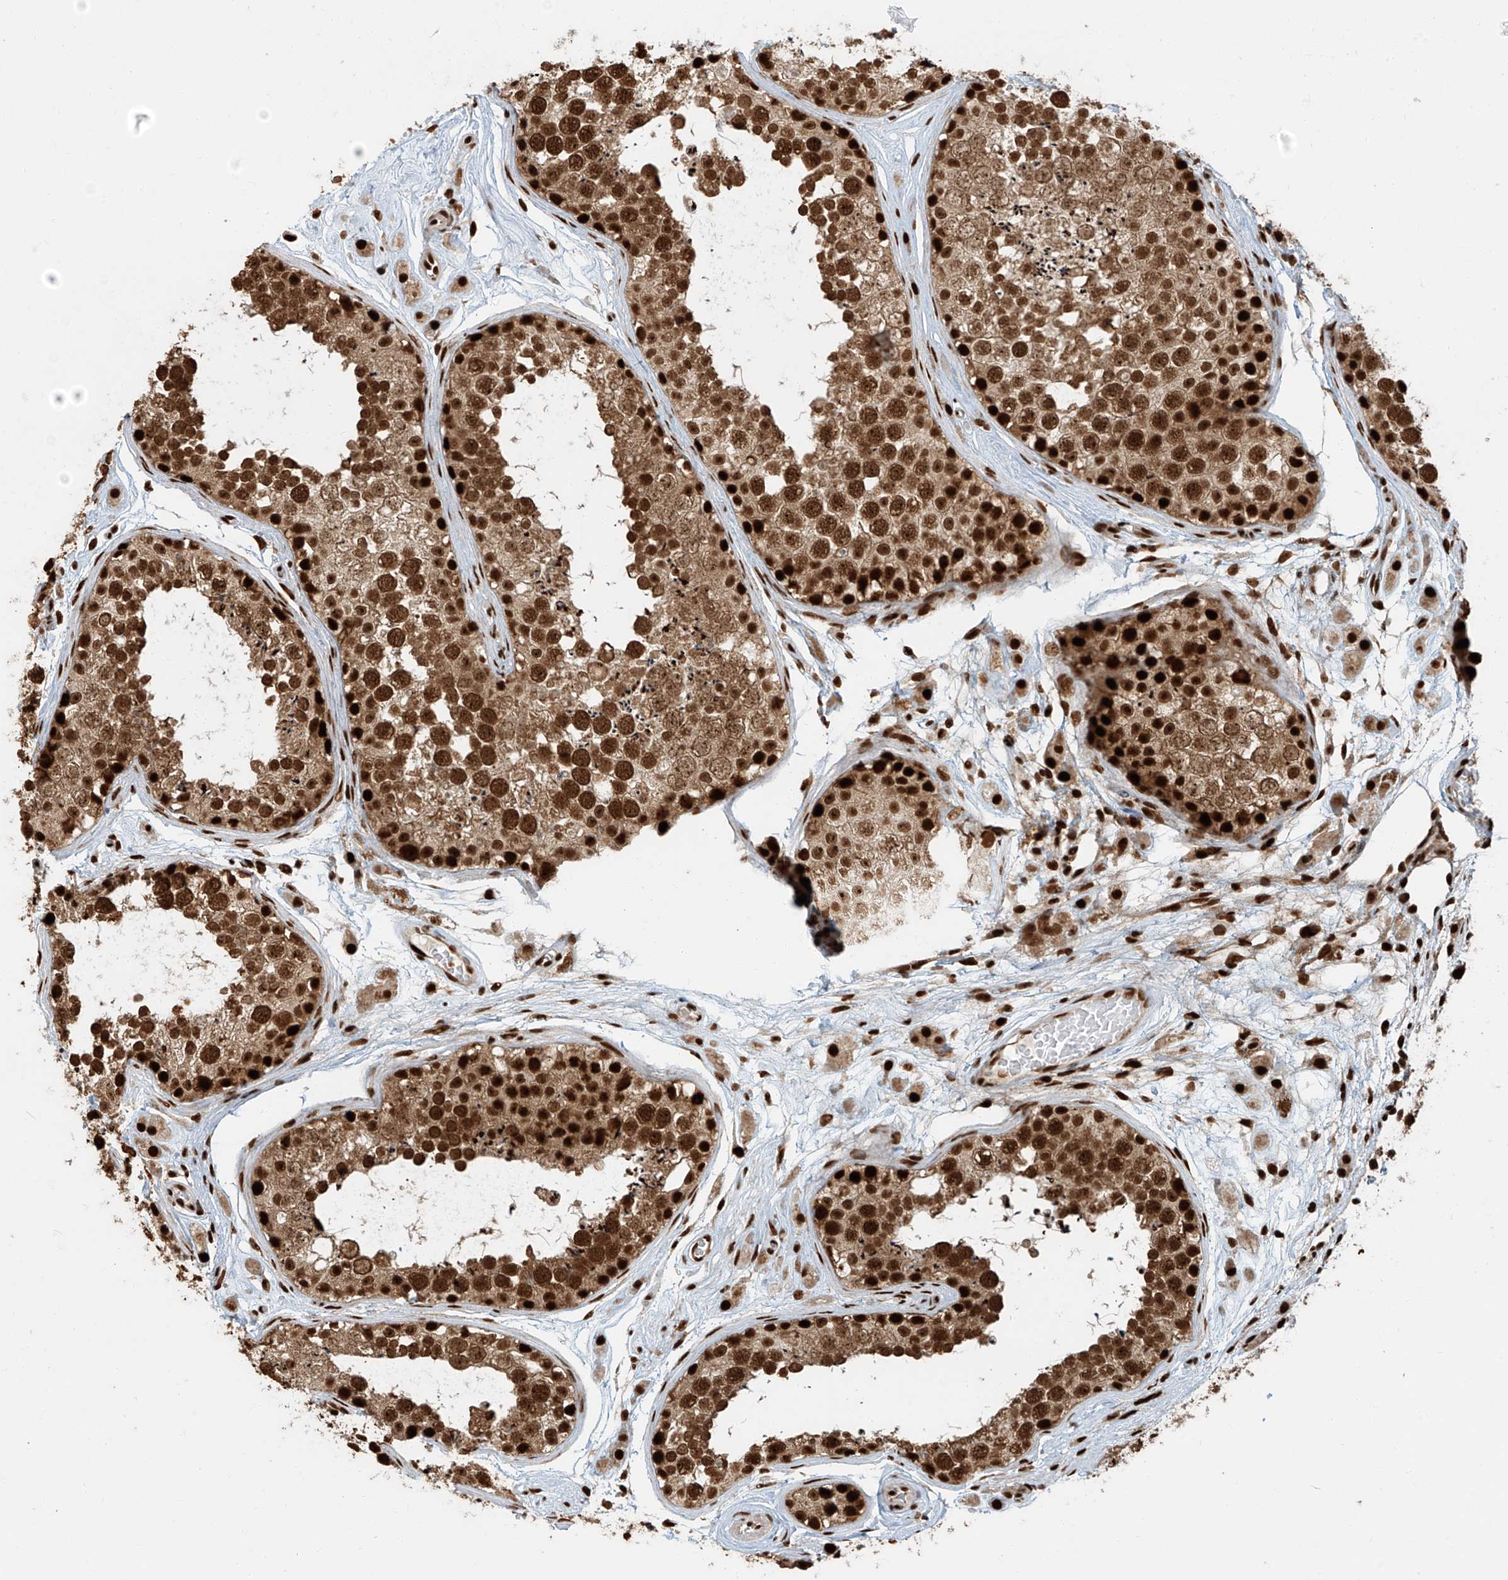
{"staining": {"intensity": "strong", "quantity": ">75%", "location": "cytoplasmic/membranous,nuclear"}, "tissue": "testis", "cell_type": "Cells in seminiferous ducts", "image_type": "normal", "snomed": [{"axis": "morphology", "description": "Normal tissue, NOS"}, {"axis": "topography", "description": "Testis"}], "caption": "The photomicrograph reveals staining of benign testis, revealing strong cytoplasmic/membranous,nuclear protein expression (brown color) within cells in seminiferous ducts.", "gene": "FAM193B", "patient": {"sex": "male", "age": 25}}